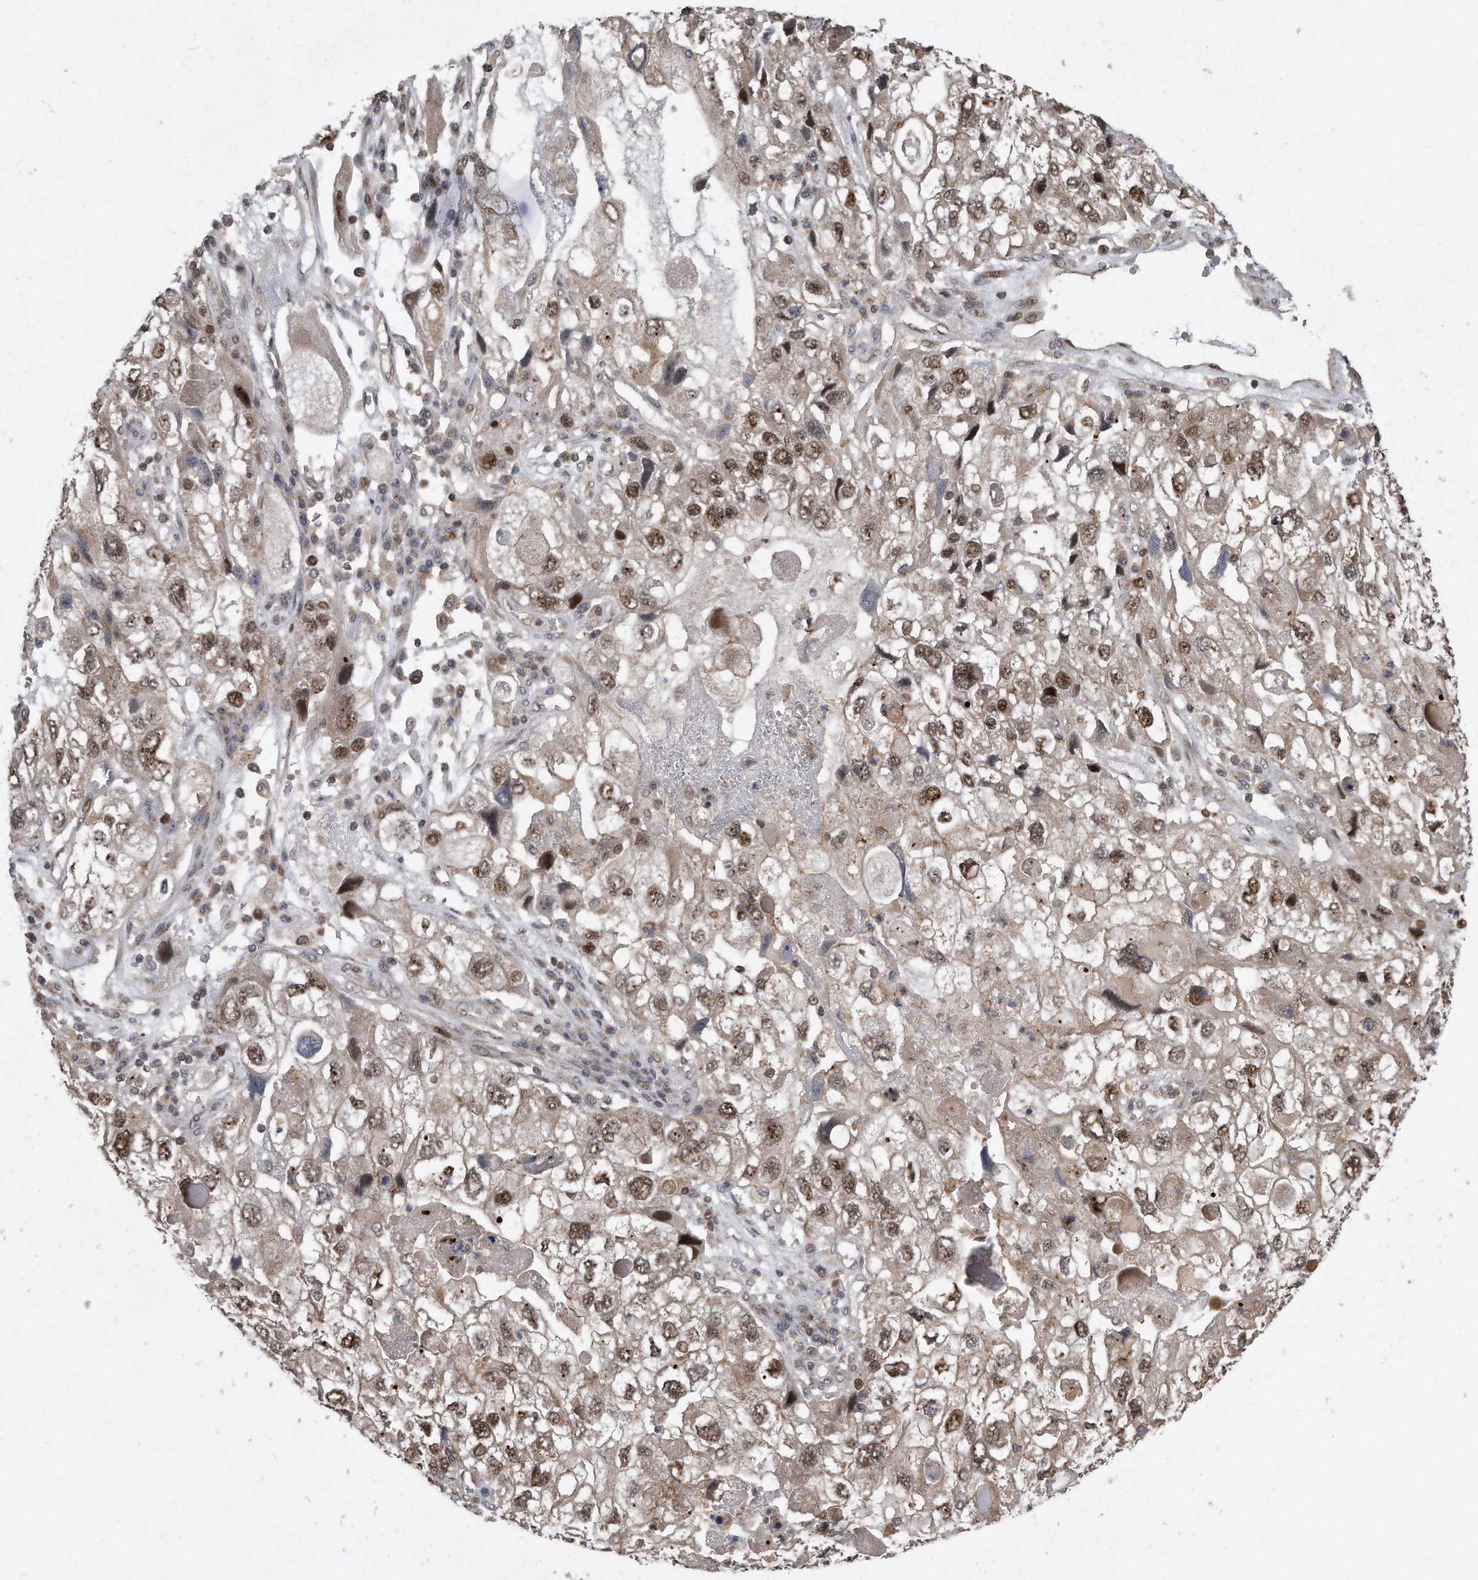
{"staining": {"intensity": "moderate", "quantity": ">75%", "location": "nuclear"}, "tissue": "endometrial cancer", "cell_type": "Tumor cells", "image_type": "cancer", "snomed": [{"axis": "morphology", "description": "Adenocarcinoma, NOS"}, {"axis": "topography", "description": "Endometrium"}], "caption": "Immunohistochemical staining of endometrial adenocarcinoma exhibits medium levels of moderate nuclear staining in approximately >75% of tumor cells. (DAB (3,3'-diaminobenzidine) = brown stain, brightfield microscopy at high magnification).", "gene": "PGBD2", "patient": {"sex": "female", "age": 49}}